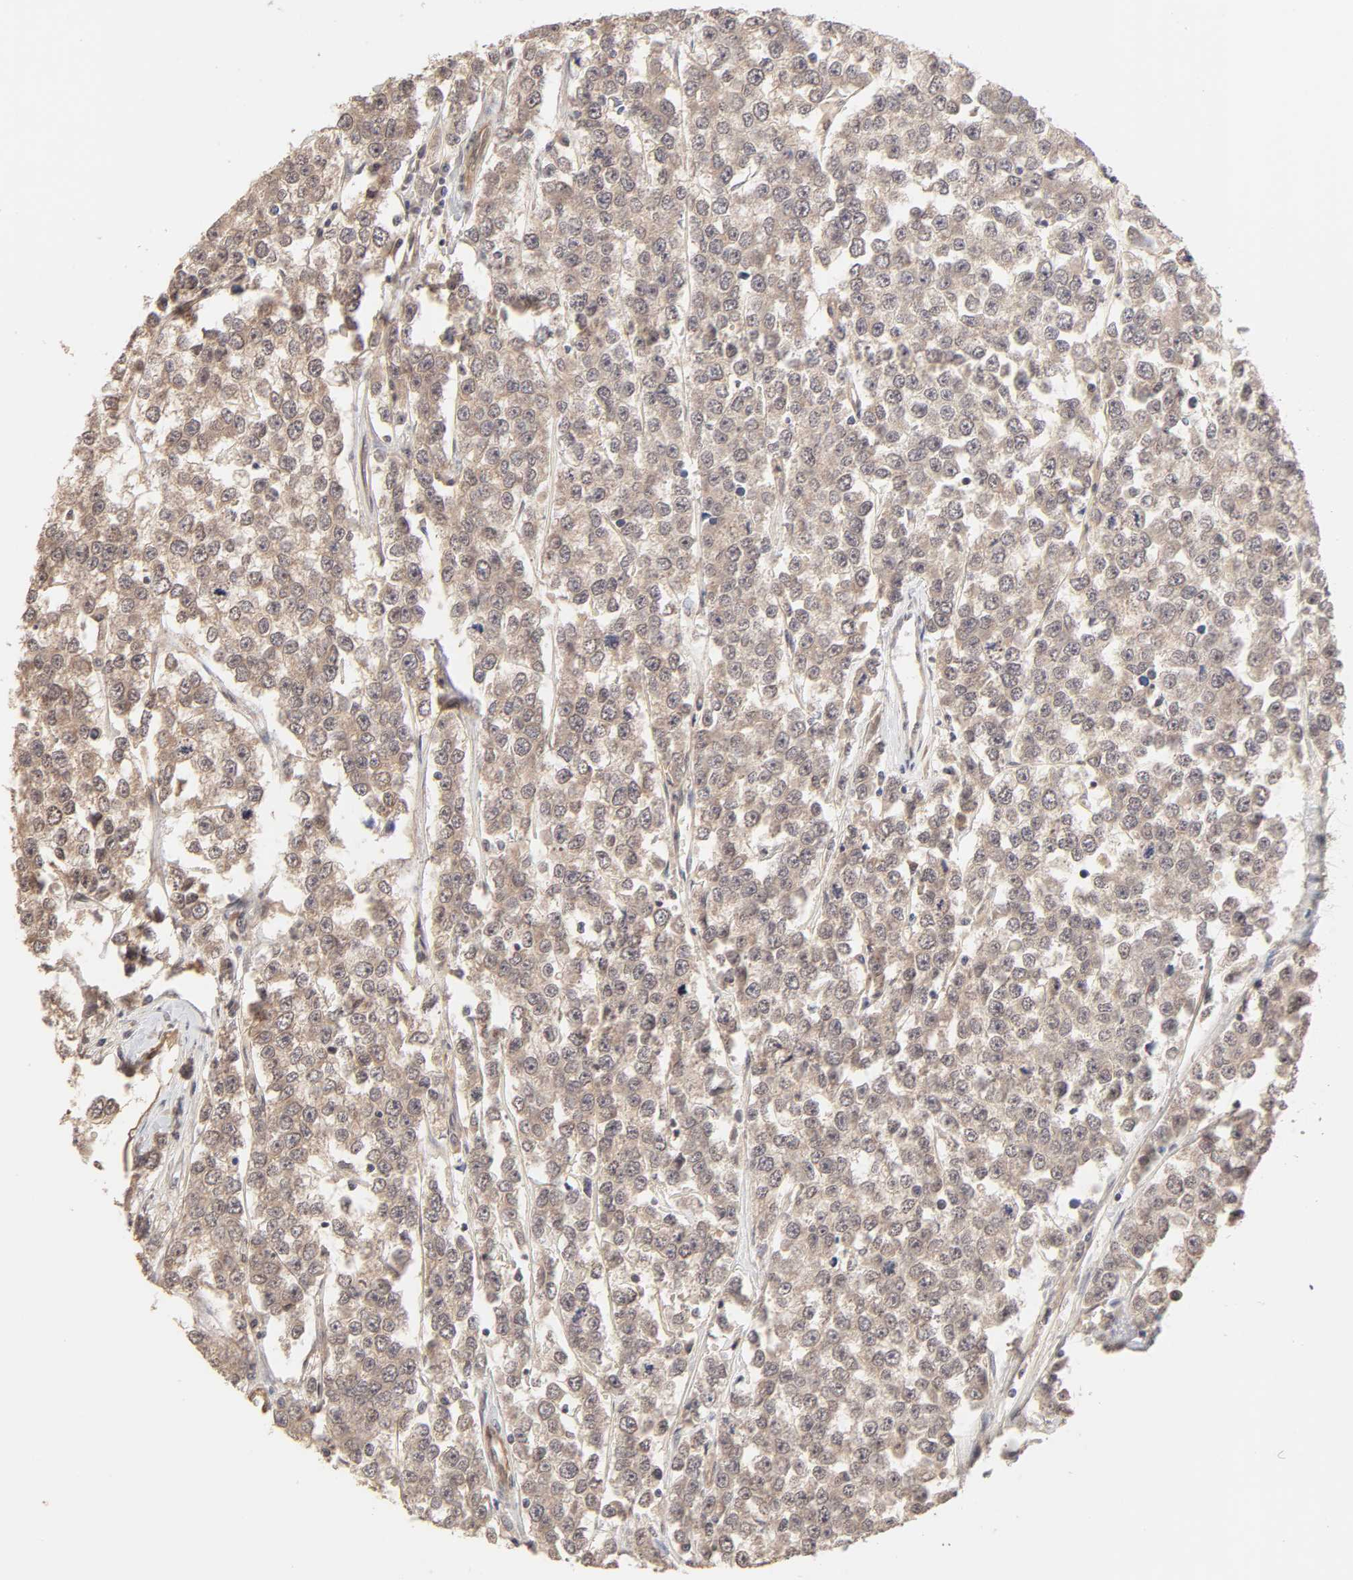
{"staining": {"intensity": "weak", "quantity": "25%-75%", "location": "cytoplasmic/membranous"}, "tissue": "testis cancer", "cell_type": "Tumor cells", "image_type": "cancer", "snomed": [{"axis": "morphology", "description": "Seminoma, NOS"}, {"axis": "morphology", "description": "Carcinoma, Embryonal, NOS"}, {"axis": "topography", "description": "Testis"}], "caption": "Weak cytoplasmic/membranous expression for a protein is seen in about 25%-75% of tumor cells of testis embryonal carcinoma using IHC.", "gene": "MAPK1", "patient": {"sex": "male", "age": 52}}